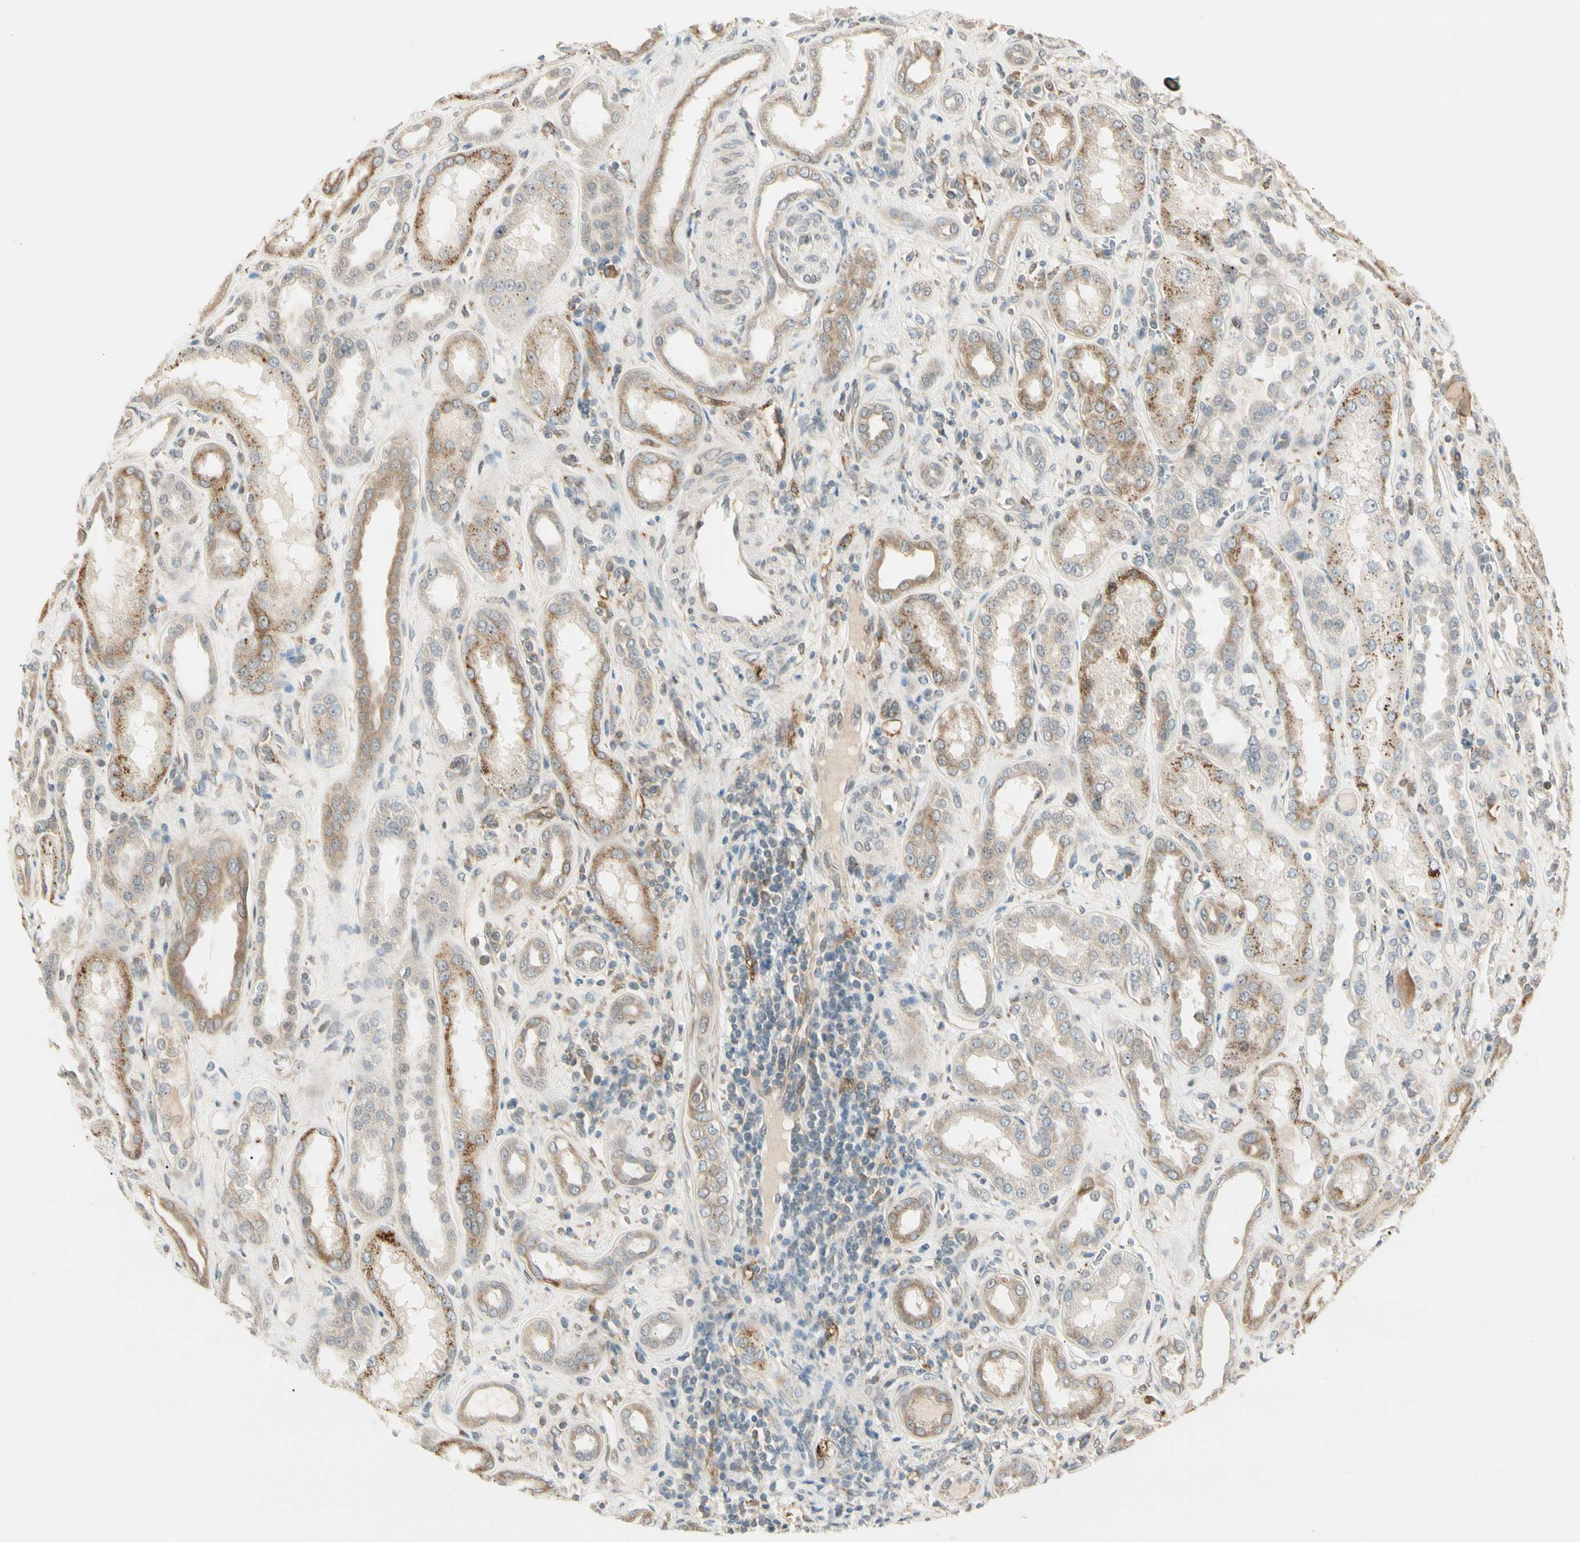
{"staining": {"intensity": "negative", "quantity": "none", "location": "none"}, "tissue": "kidney", "cell_type": "Cells in glomeruli", "image_type": "normal", "snomed": [{"axis": "morphology", "description": "Normal tissue, NOS"}, {"axis": "topography", "description": "Kidney"}], "caption": "Immunohistochemistry of benign human kidney exhibits no staining in cells in glomeruli. (DAB immunohistochemistry (IHC) with hematoxylin counter stain).", "gene": "FNDC3B", "patient": {"sex": "male", "age": 59}}